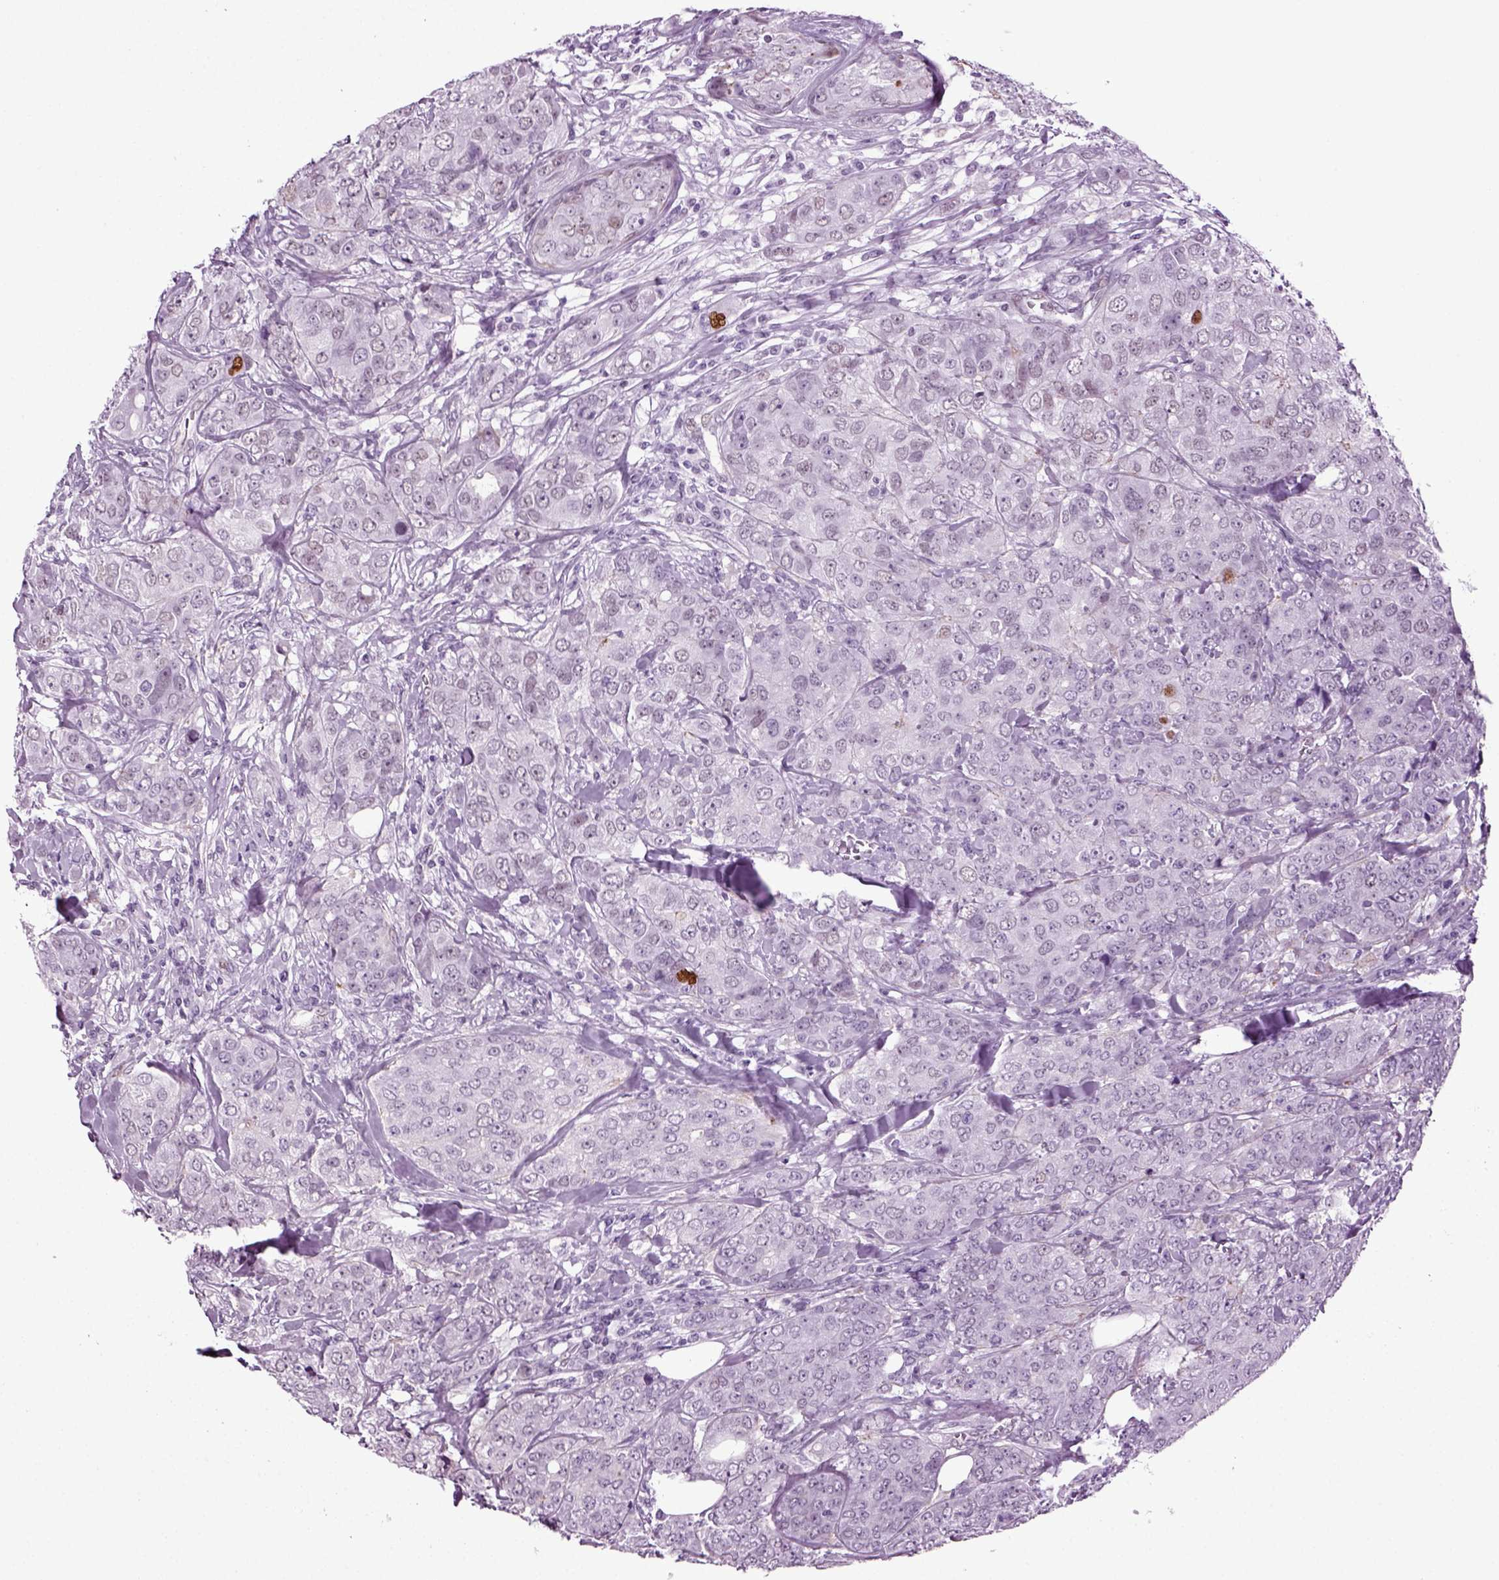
{"staining": {"intensity": "negative", "quantity": "none", "location": "none"}, "tissue": "breast cancer", "cell_type": "Tumor cells", "image_type": "cancer", "snomed": [{"axis": "morphology", "description": "Duct carcinoma"}, {"axis": "topography", "description": "Breast"}], "caption": "High power microscopy photomicrograph of an IHC image of breast cancer (infiltrating ductal carcinoma), revealing no significant positivity in tumor cells.", "gene": "RFX3", "patient": {"sex": "female", "age": 43}}